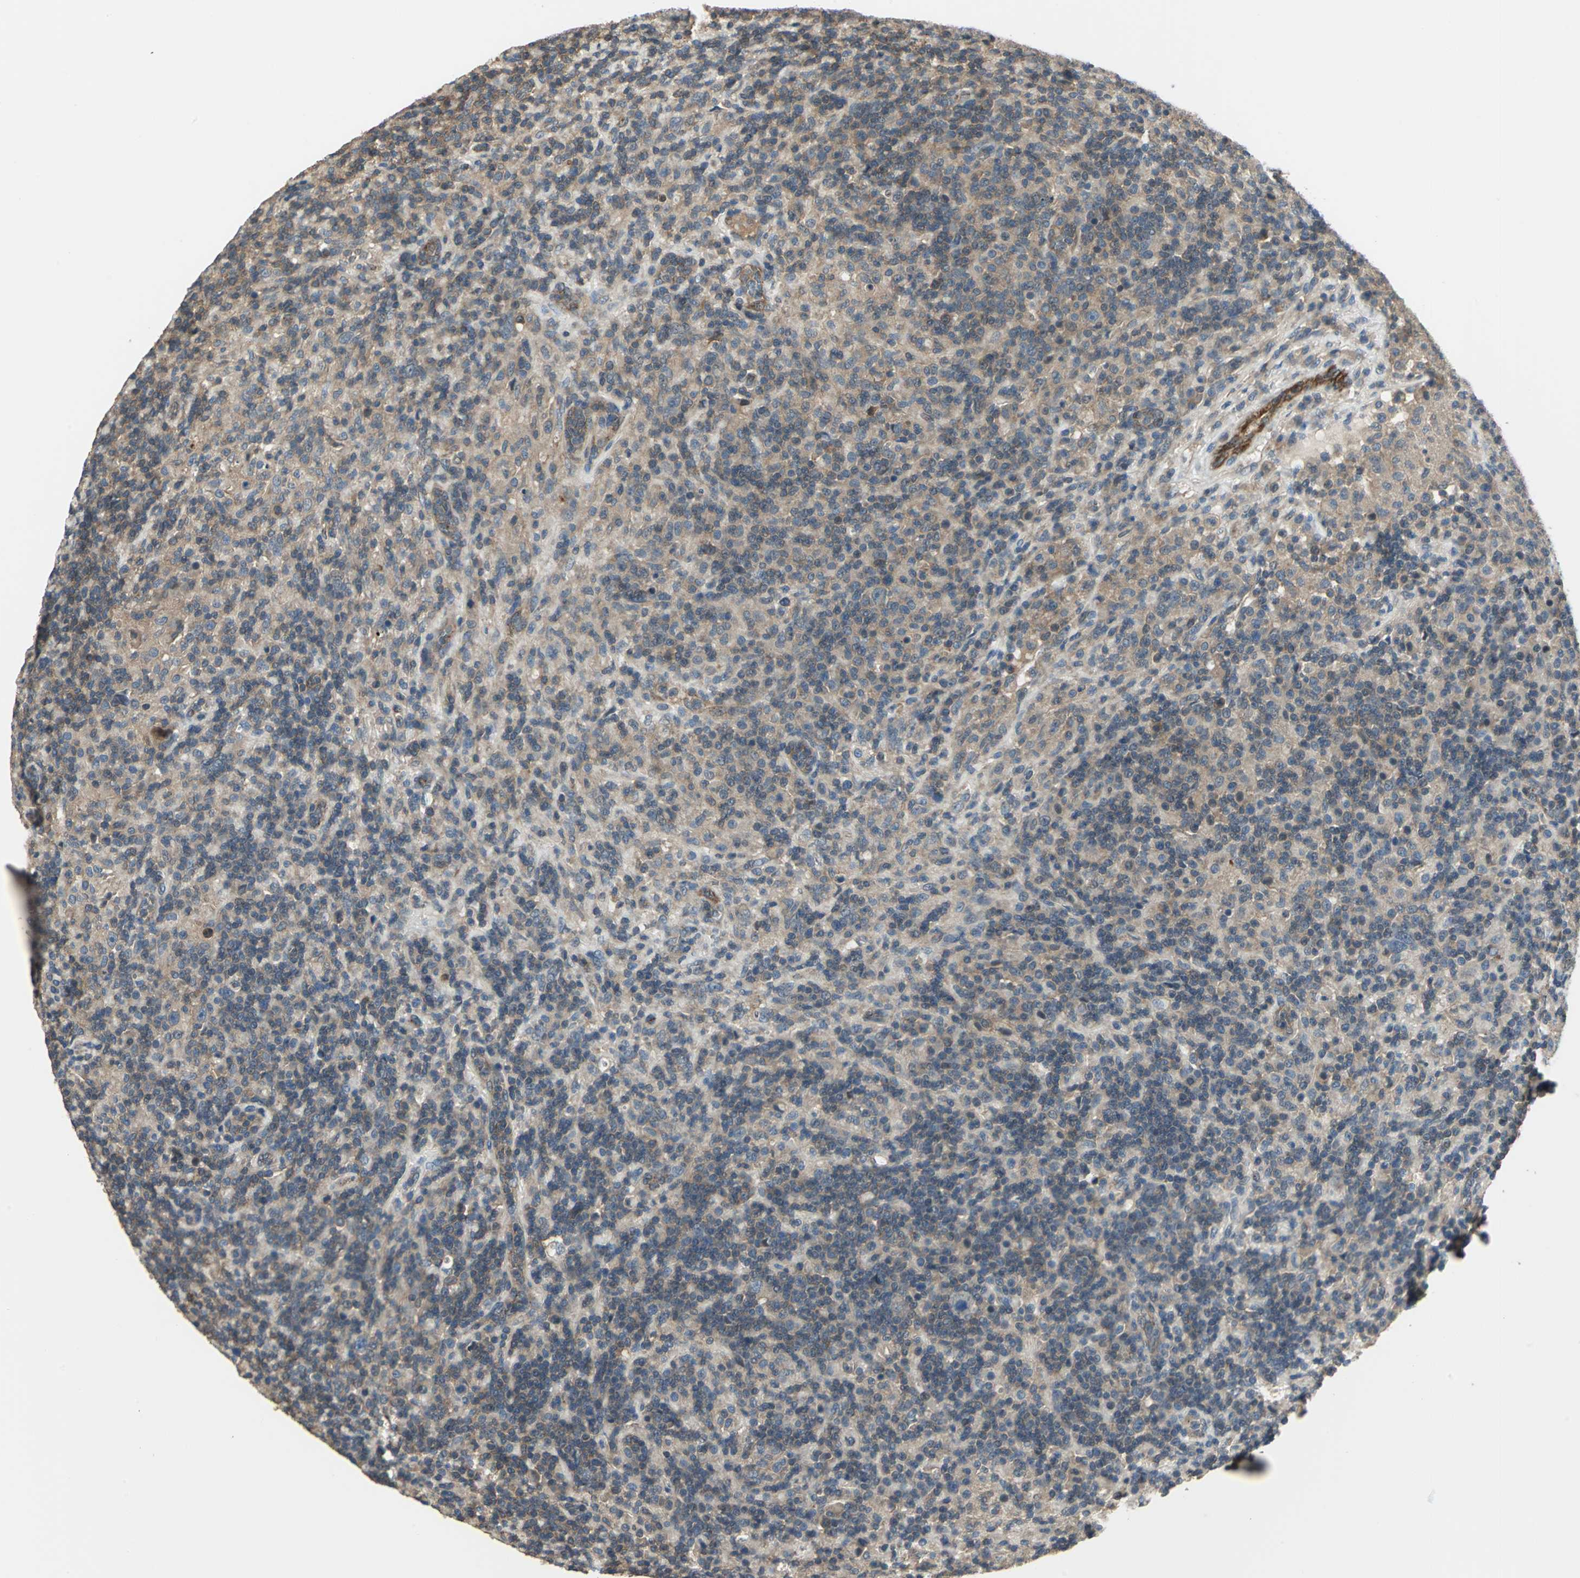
{"staining": {"intensity": "weak", "quantity": "25%-75%", "location": "cytoplasmic/membranous"}, "tissue": "lymphoma", "cell_type": "Tumor cells", "image_type": "cancer", "snomed": [{"axis": "morphology", "description": "Hodgkin's disease, NOS"}, {"axis": "topography", "description": "Lymph node"}], "caption": "High-power microscopy captured an IHC micrograph of lymphoma, revealing weak cytoplasmic/membranous expression in about 25%-75% of tumor cells.", "gene": "RAPGEF1", "patient": {"sex": "male", "age": 70}}